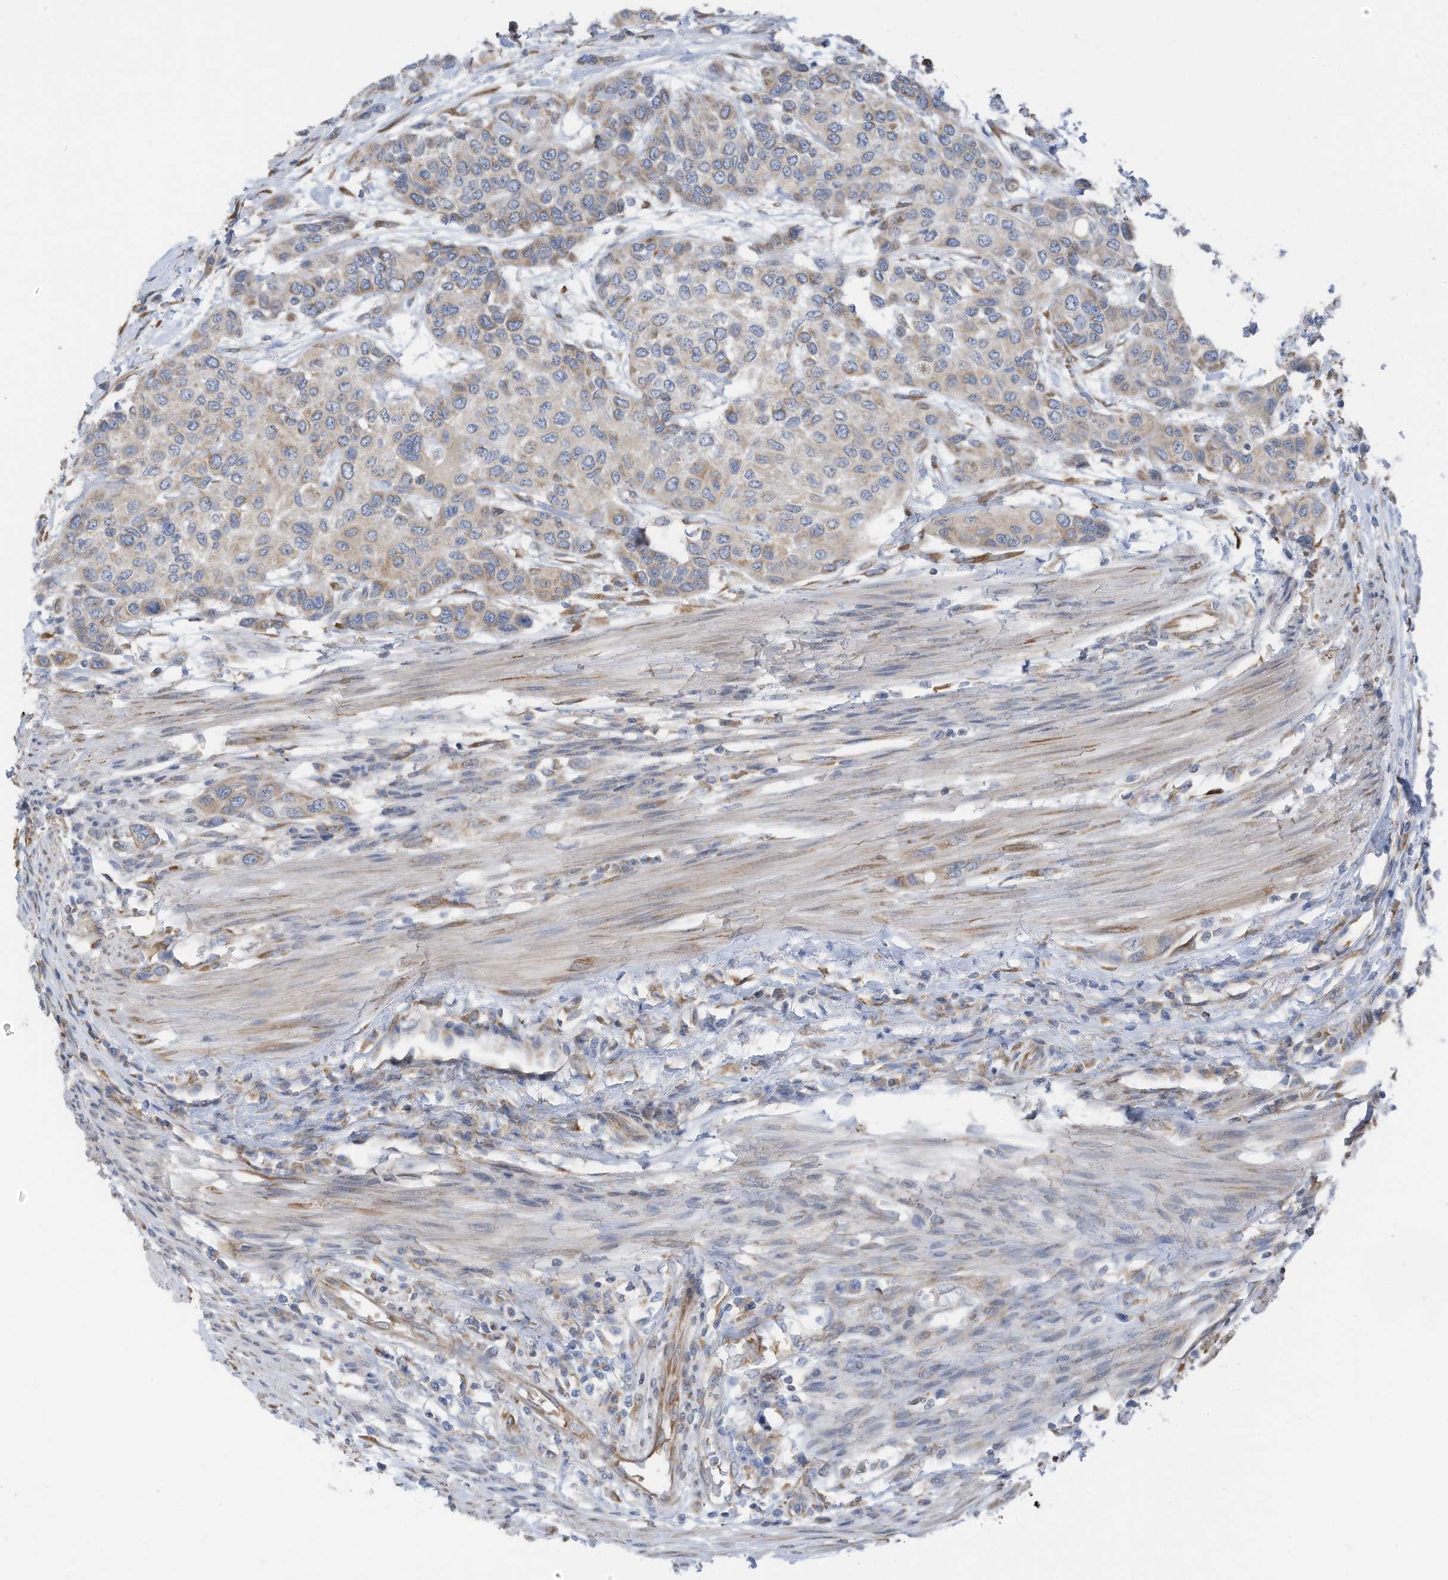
{"staining": {"intensity": "weak", "quantity": "<25%", "location": "cytoplasmic/membranous"}, "tissue": "urothelial cancer", "cell_type": "Tumor cells", "image_type": "cancer", "snomed": [{"axis": "morphology", "description": "Normal tissue, NOS"}, {"axis": "morphology", "description": "Urothelial carcinoma, High grade"}, {"axis": "topography", "description": "Vascular tissue"}, {"axis": "topography", "description": "Urinary bladder"}], "caption": "Urothelial cancer was stained to show a protein in brown. There is no significant positivity in tumor cells.", "gene": "EOMES", "patient": {"sex": "female", "age": 56}}